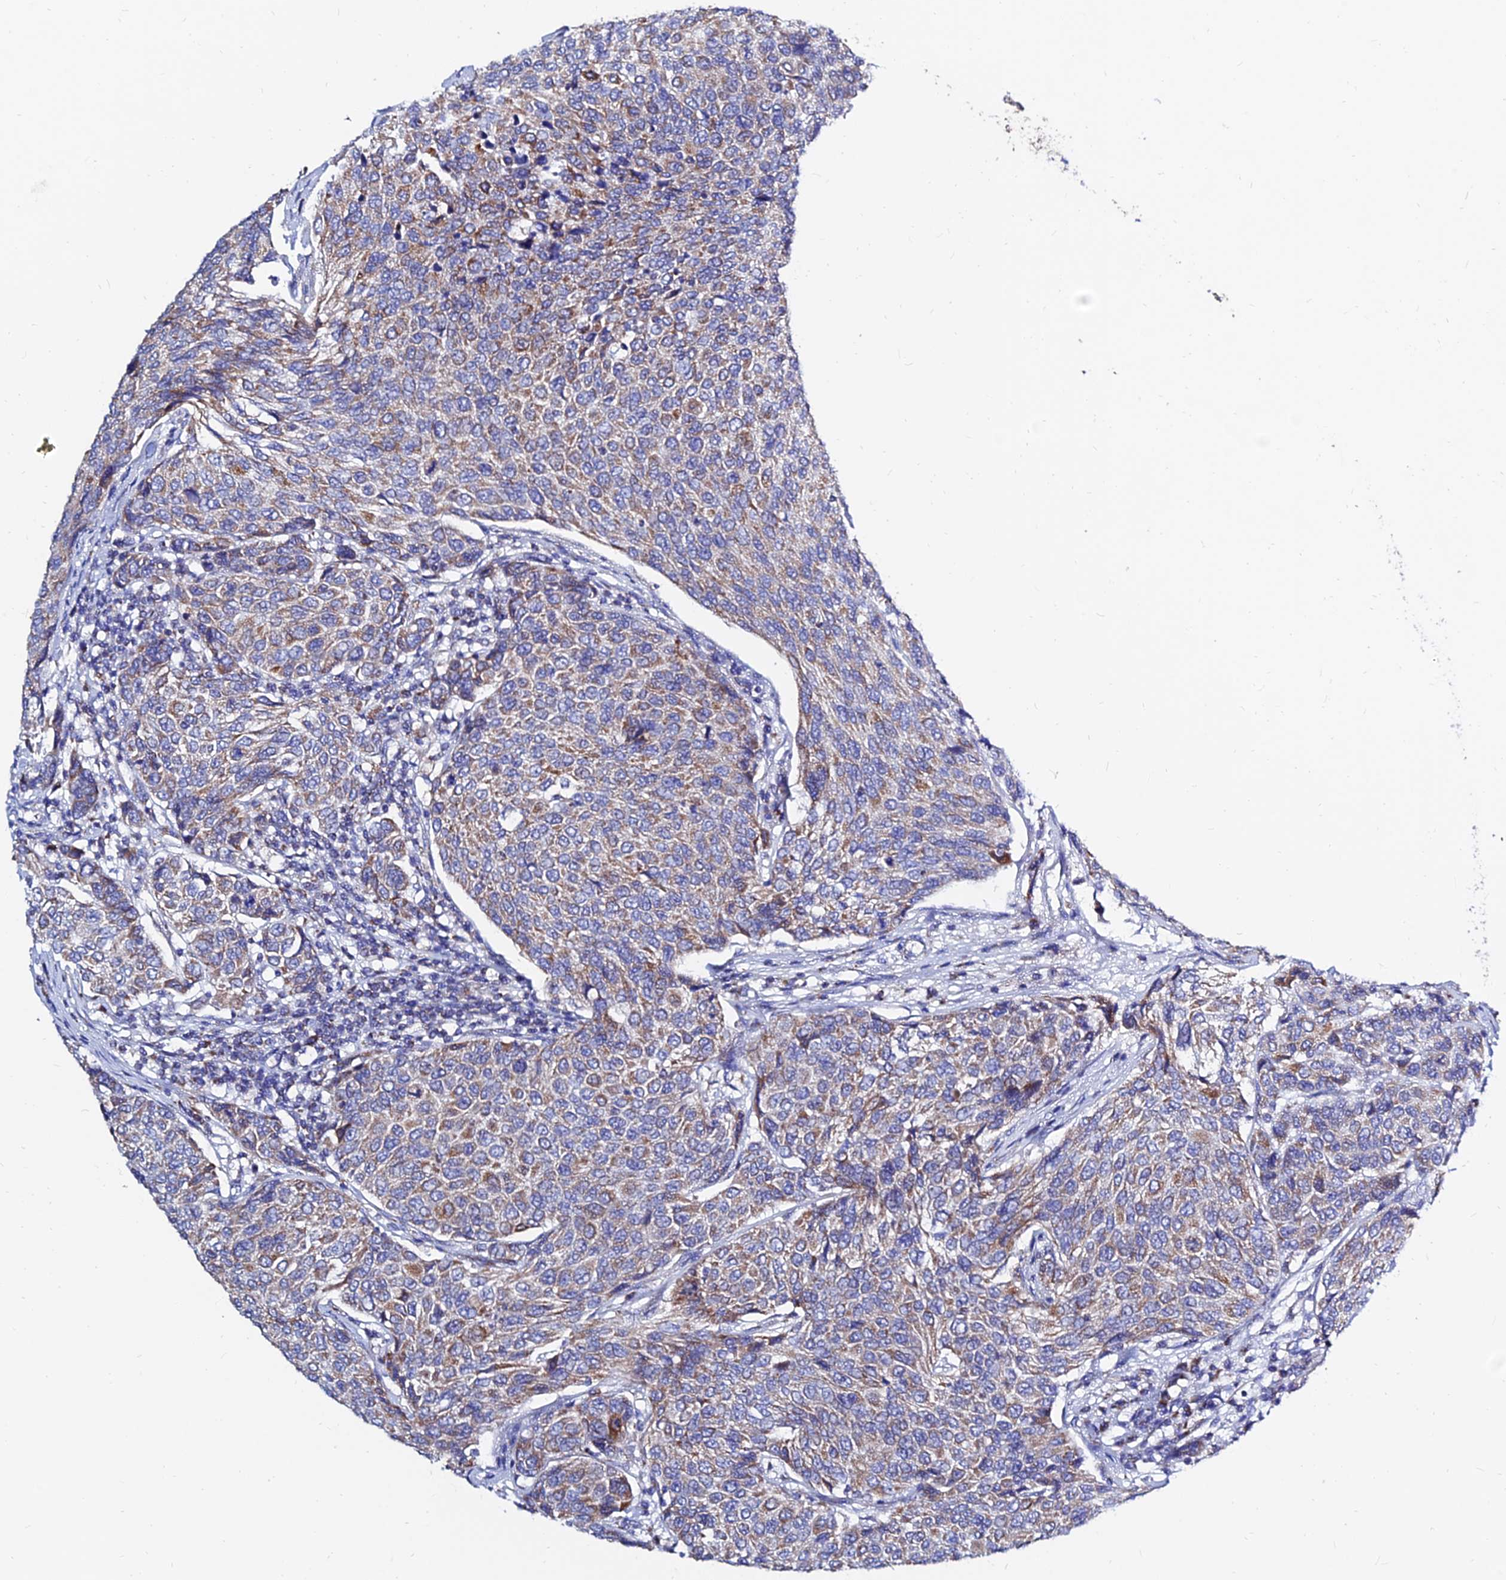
{"staining": {"intensity": "moderate", "quantity": "25%-75%", "location": "cytoplasmic/membranous"}, "tissue": "breast cancer", "cell_type": "Tumor cells", "image_type": "cancer", "snomed": [{"axis": "morphology", "description": "Duct carcinoma"}, {"axis": "topography", "description": "Breast"}], "caption": "A medium amount of moderate cytoplasmic/membranous staining is seen in approximately 25%-75% of tumor cells in breast cancer (intraductal carcinoma) tissue. (Stains: DAB (3,3'-diaminobenzidine) in brown, nuclei in blue, Microscopy: brightfield microscopy at high magnification).", "gene": "MGST1", "patient": {"sex": "female", "age": 55}}